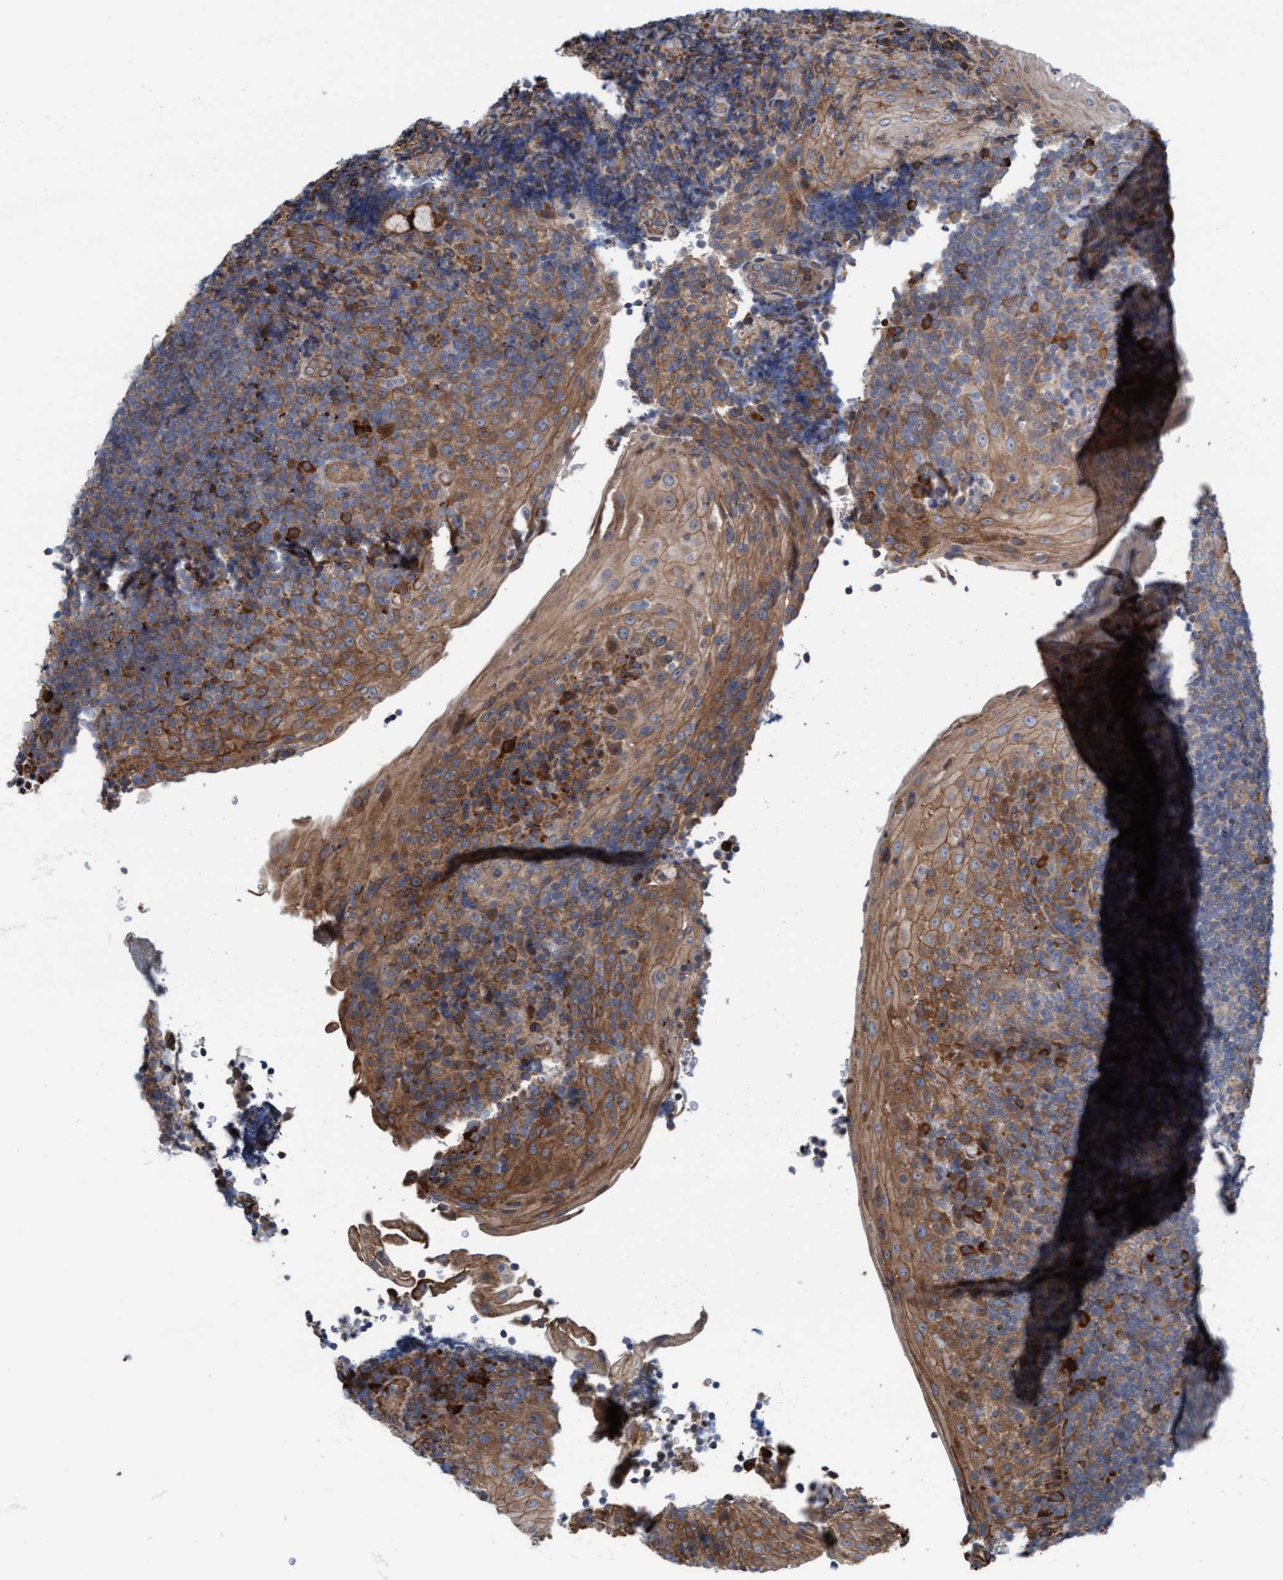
{"staining": {"intensity": "negative", "quantity": "none", "location": "none"}, "tissue": "tonsil", "cell_type": "Germinal center cells", "image_type": "normal", "snomed": [{"axis": "morphology", "description": "Normal tissue, NOS"}, {"axis": "topography", "description": "Tonsil"}], "caption": "IHC of normal tonsil demonstrates no staining in germinal center cells. (DAB immunohistochemistry, high magnification).", "gene": "RAP1GAP2", "patient": {"sex": "male", "age": 37}}